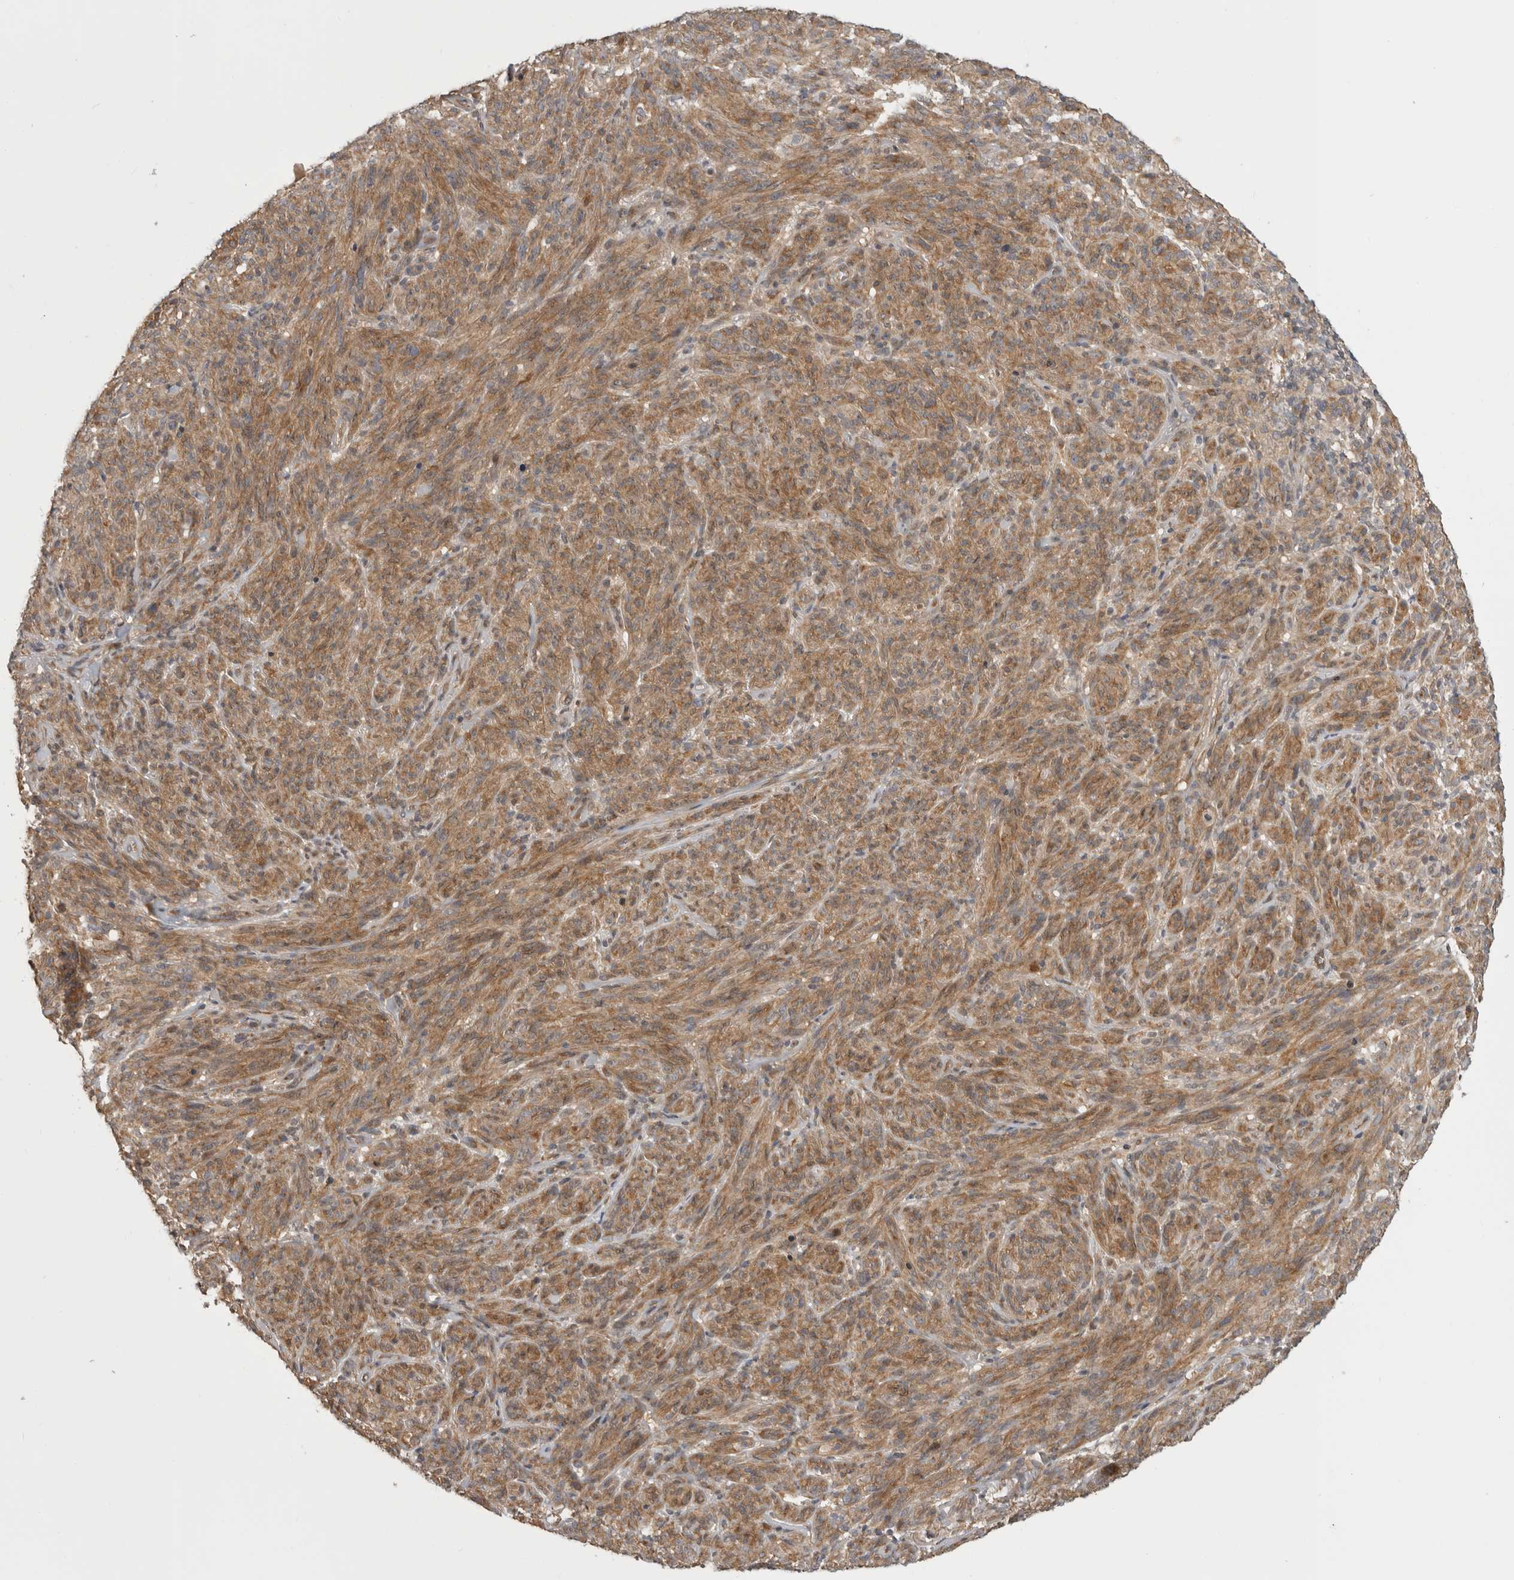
{"staining": {"intensity": "moderate", "quantity": ">75%", "location": "cytoplasmic/membranous"}, "tissue": "melanoma", "cell_type": "Tumor cells", "image_type": "cancer", "snomed": [{"axis": "morphology", "description": "Malignant melanoma, NOS"}, {"axis": "topography", "description": "Skin of head"}], "caption": "A brown stain shows moderate cytoplasmic/membranous expression of a protein in malignant melanoma tumor cells.", "gene": "CUEDC1", "patient": {"sex": "male", "age": 96}}